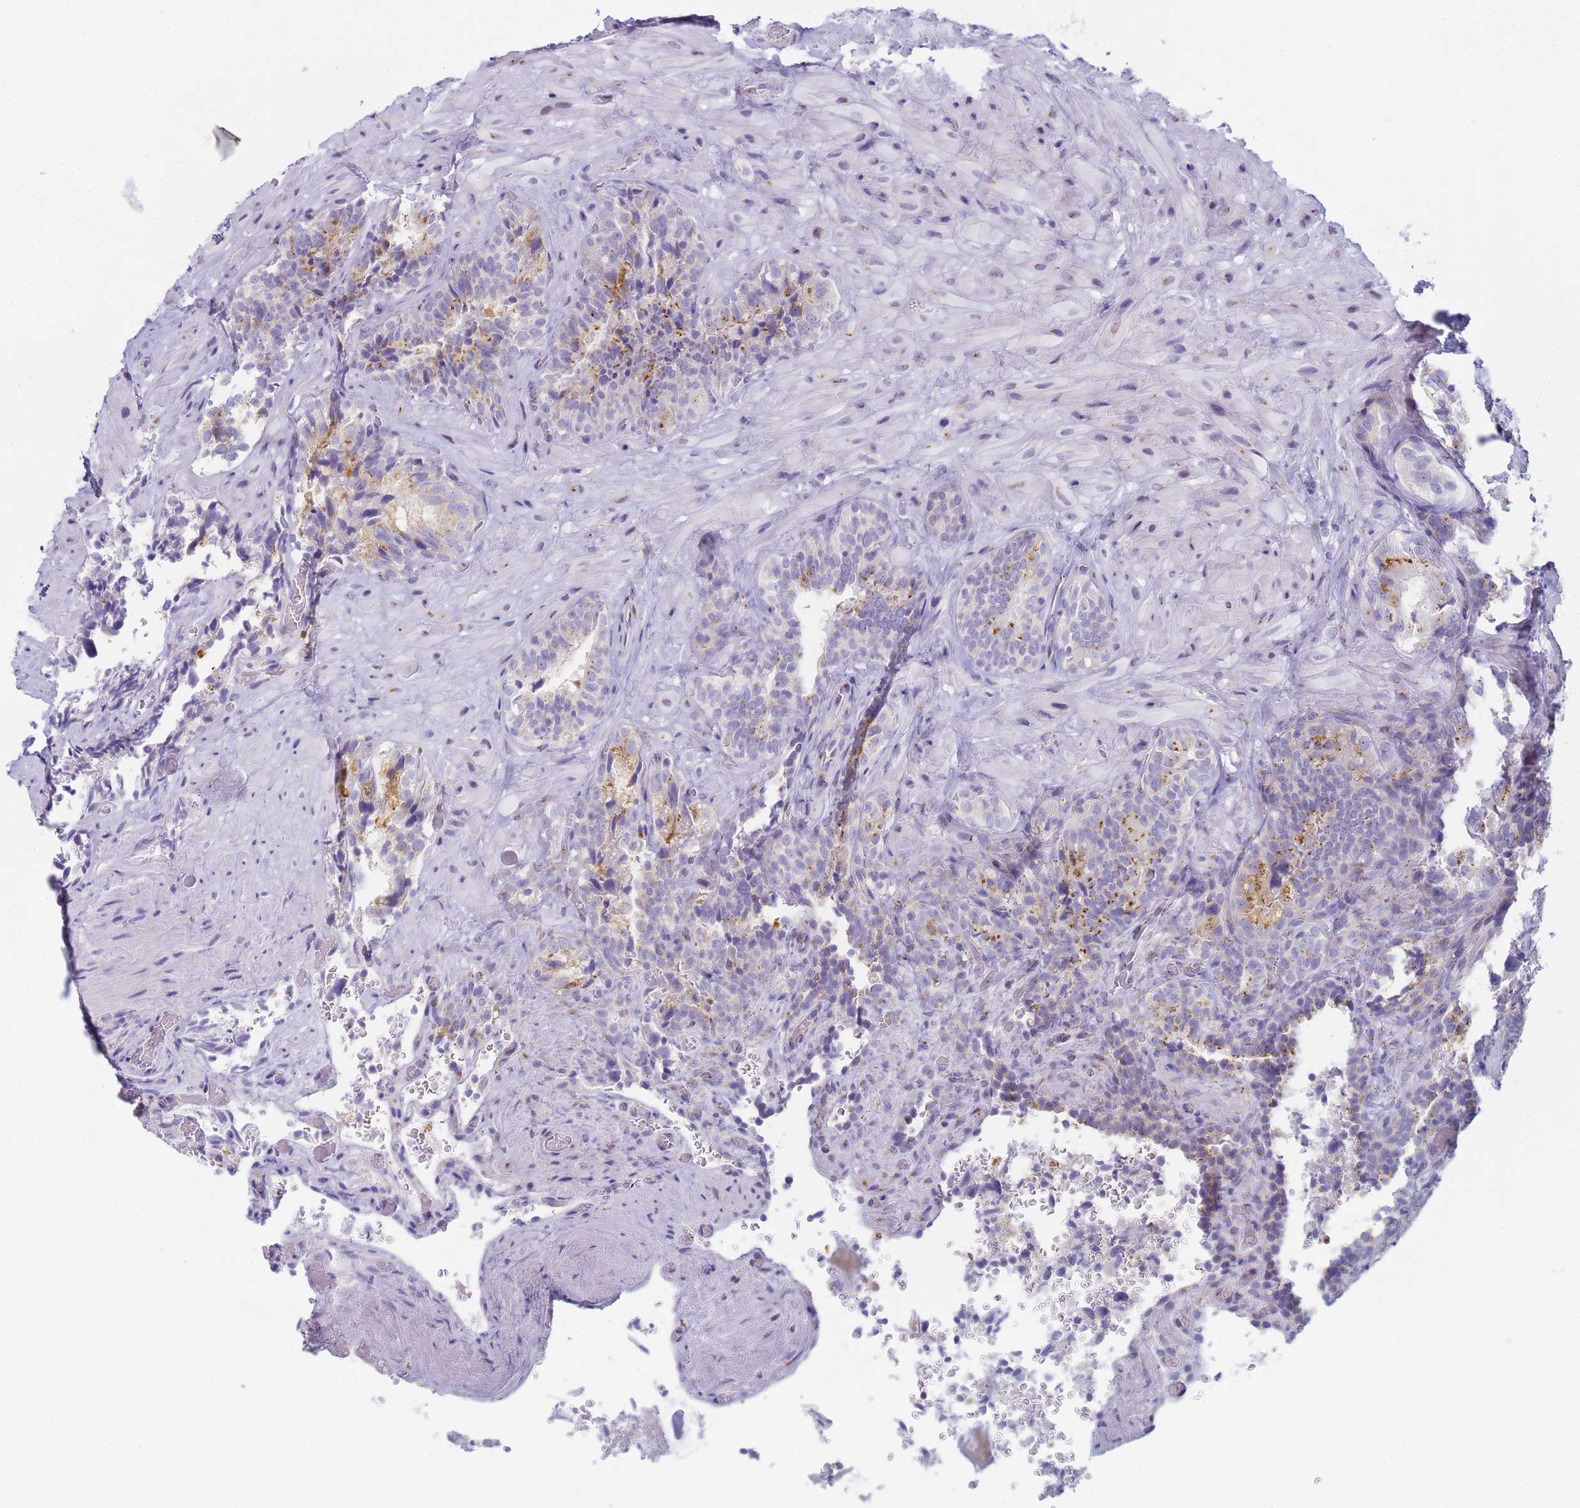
{"staining": {"intensity": "moderate", "quantity": "25%-75%", "location": "cytoplasmic/membranous"}, "tissue": "seminal vesicle", "cell_type": "Glandular cells", "image_type": "normal", "snomed": [{"axis": "morphology", "description": "Normal tissue, NOS"}, {"axis": "topography", "description": "Prostate and seminal vesicle, NOS"}, {"axis": "topography", "description": "Prostate"}, {"axis": "topography", "description": "Seminal veicle"}], "caption": "An image of human seminal vesicle stained for a protein shows moderate cytoplasmic/membranous brown staining in glandular cells. Ihc stains the protein of interest in brown and the nuclei are stained blue.", "gene": "CR1", "patient": {"sex": "male", "age": 67}}